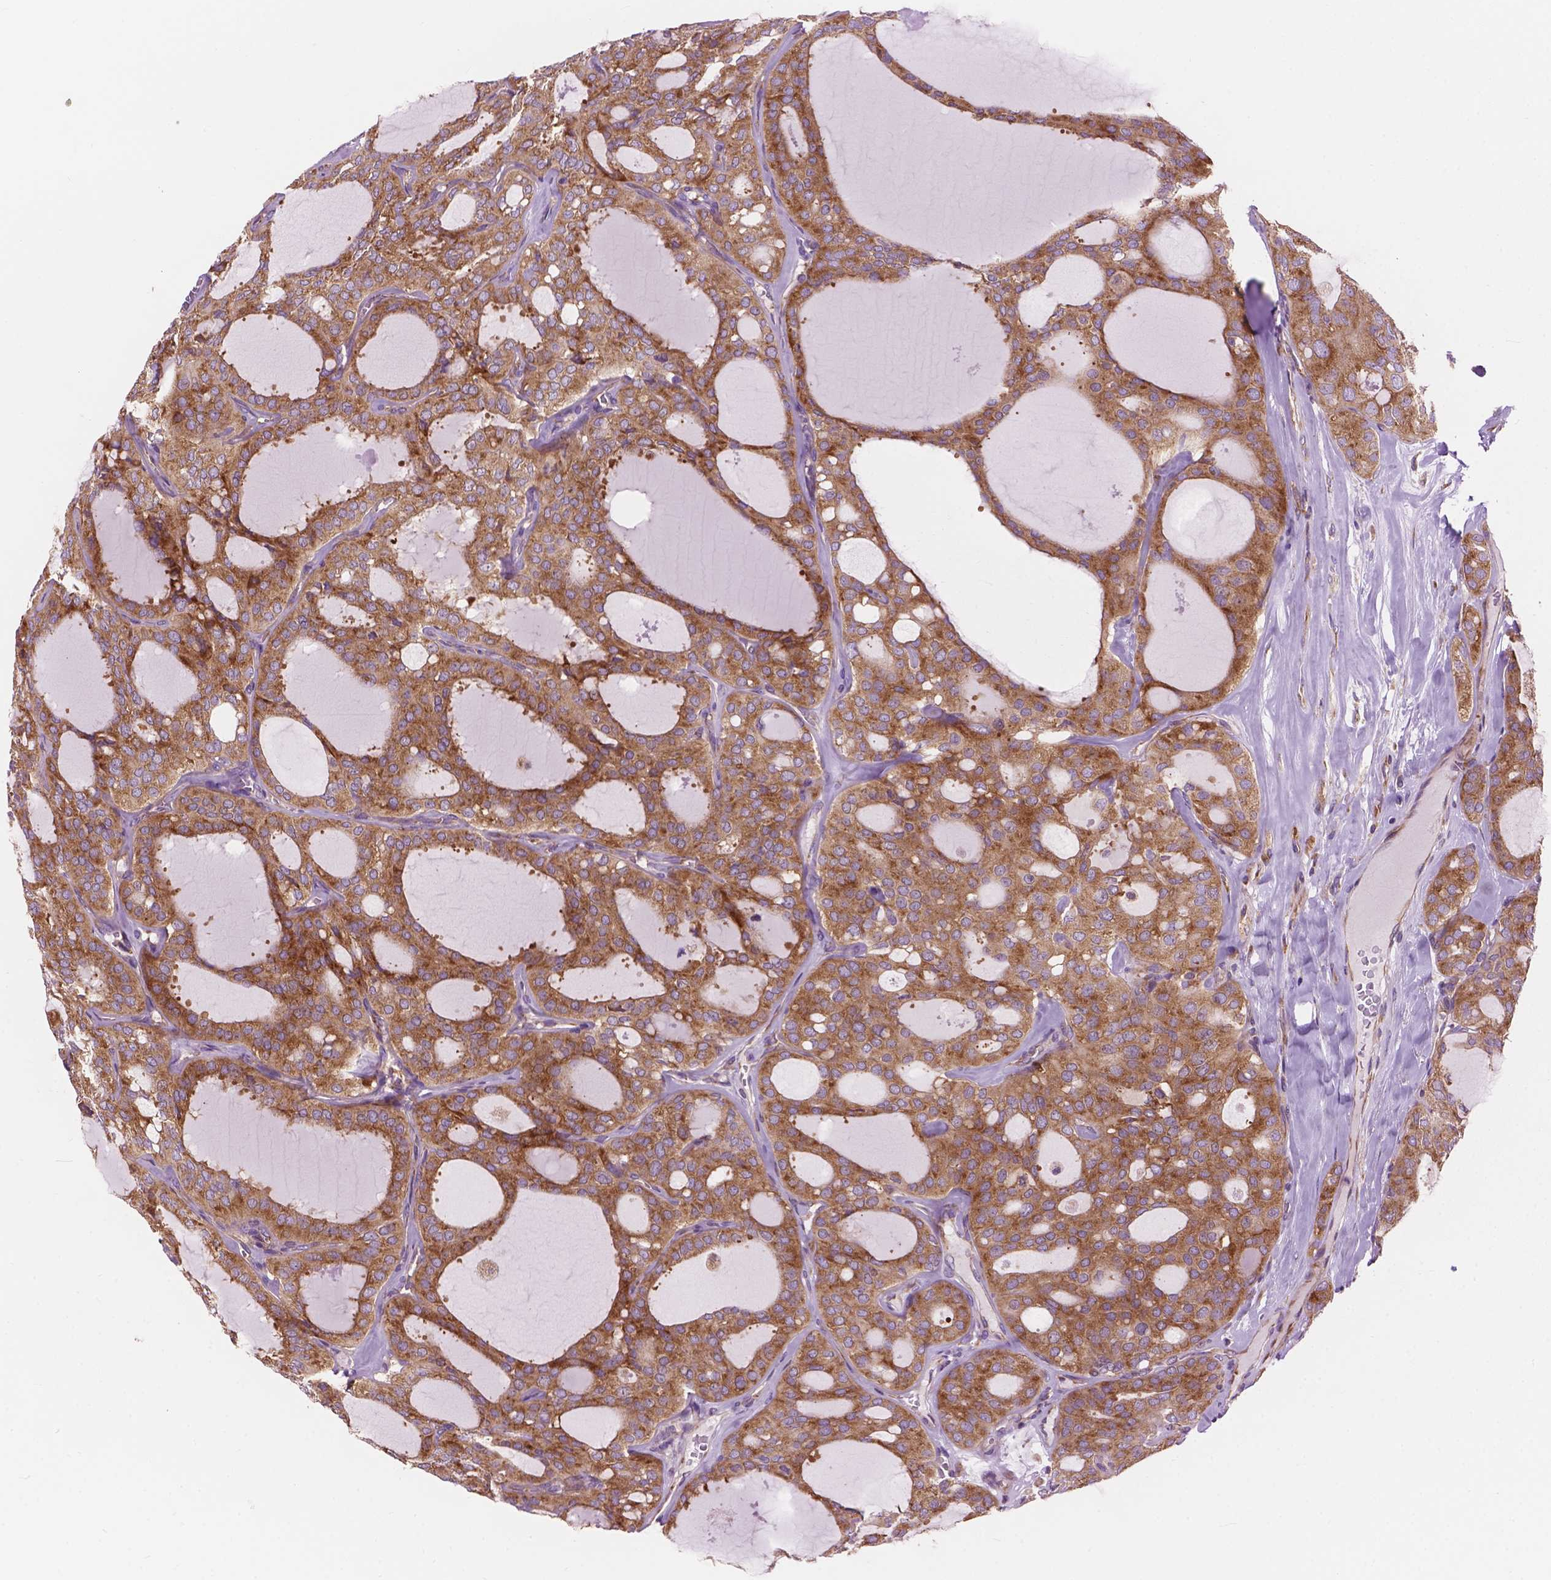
{"staining": {"intensity": "moderate", "quantity": ">75%", "location": "cytoplasmic/membranous"}, "tissue": "thyroid cancer", "cell_type": "Tumor cells", "image_type": "cancer", "snomed": [{"axis": "morphology", "description": "Follicular adenoma carcinoma, NOS"}, {"axis": "topography", "description": "Thyroid gland"}], "caption": "This image exhibits IHC staining of human thyroid cancer, with medium moderate cytoplasmic/membranous positivity in approximately >75% of tumor cells.", "gene": "RPL37A", "patient": {"sex": "male", "age": 75}}